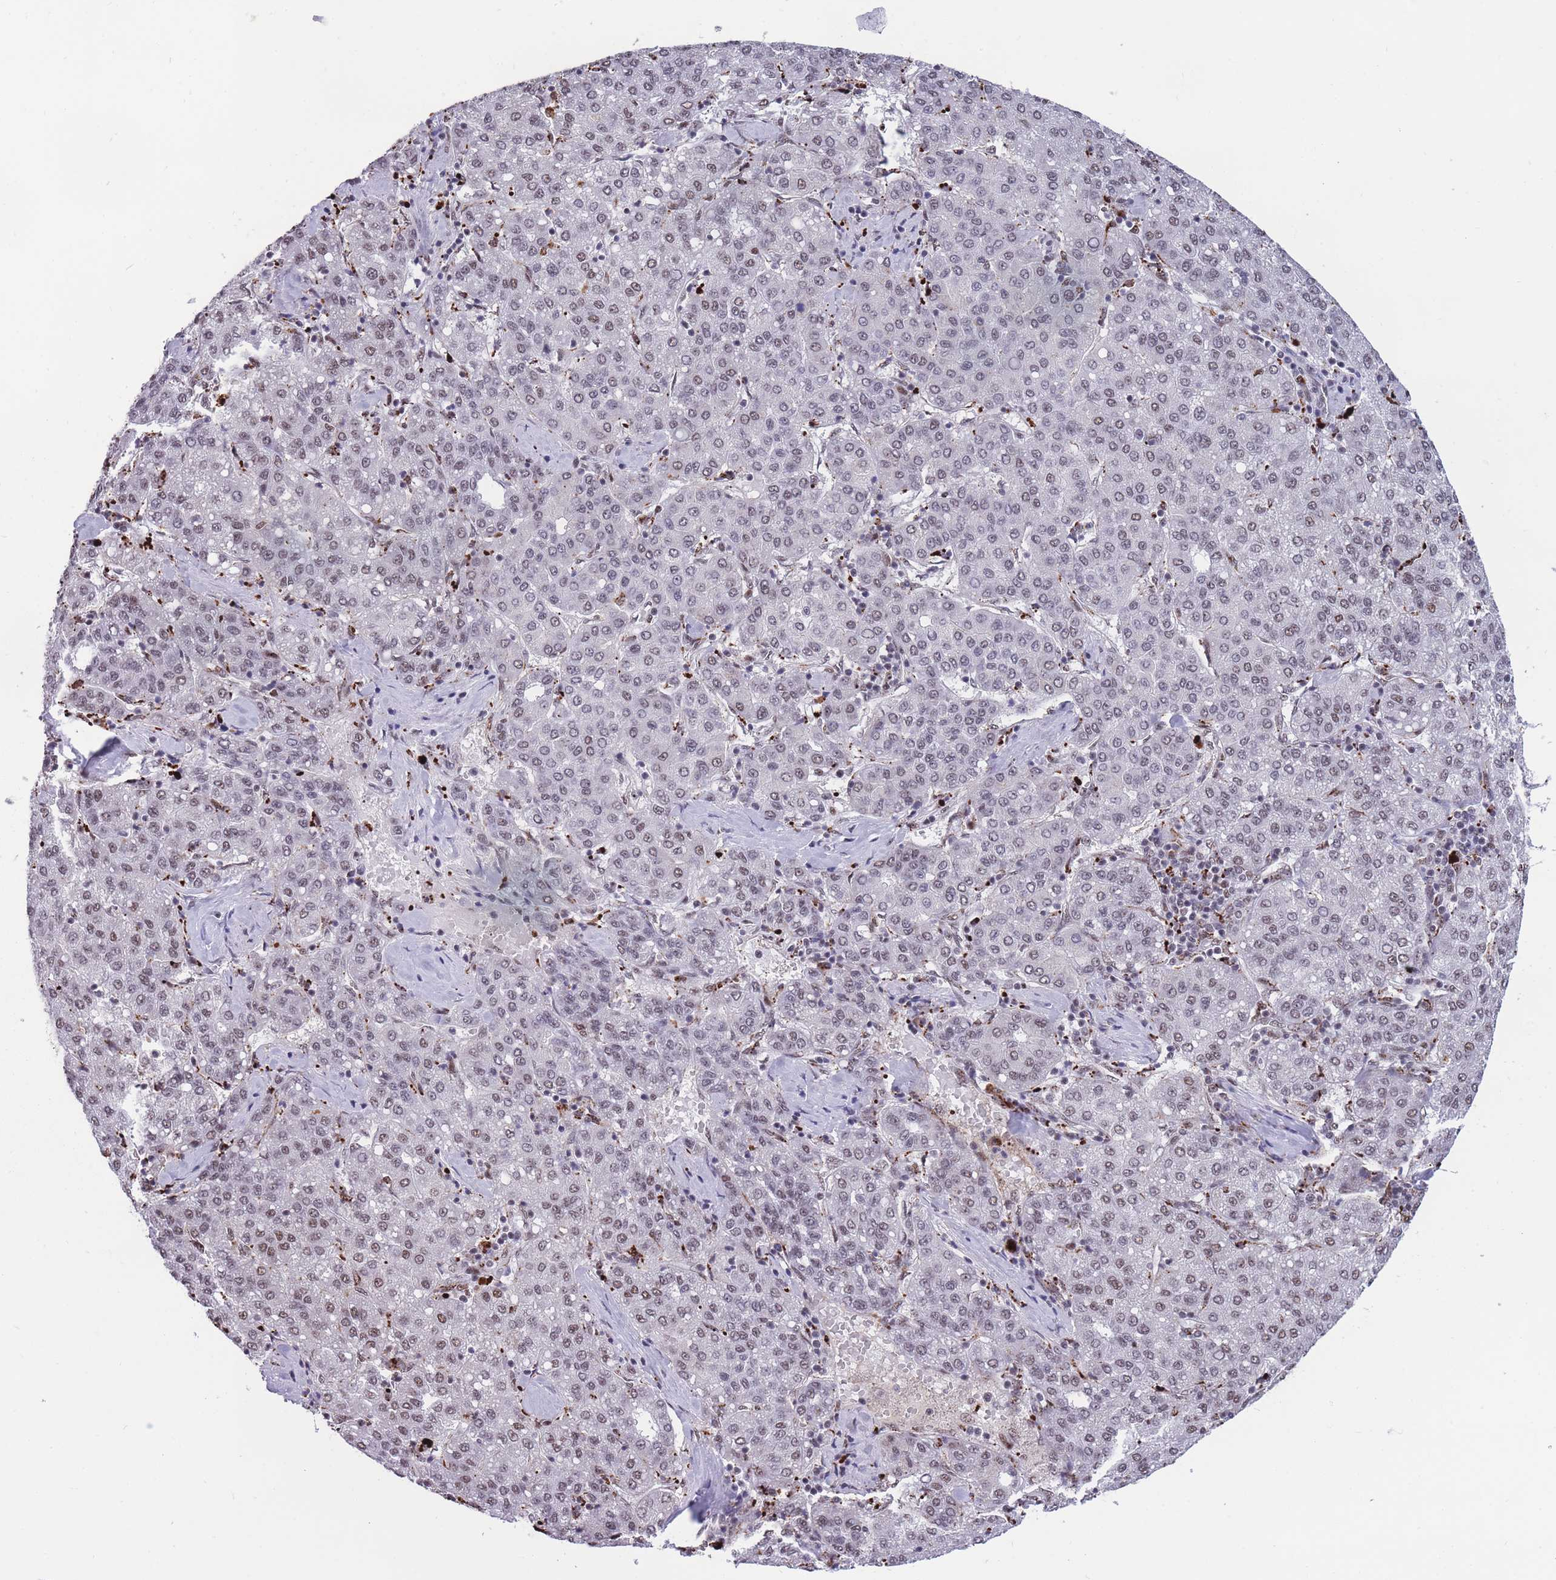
{"staining": {"intensity": "weak", "quantity": ">75%", "location": "nuclear"}, "tissue": "liver cancer", "cell_type": "Tumor cells", "image_type": "cancer", "snomed": [{"axis": "morphology", "description": "Carcinoma, Hepatocellular, NOS"}, {"axis": "topography", "description": "Liver"}], "caption": "Protein staining of hepatocellular carcinoma (liver) tissue exhibits weak nuclear positivity in approximately >75% of tumor cells.", "gene": "PRPF19", "patient": {"sex": "male", "age": 65}}